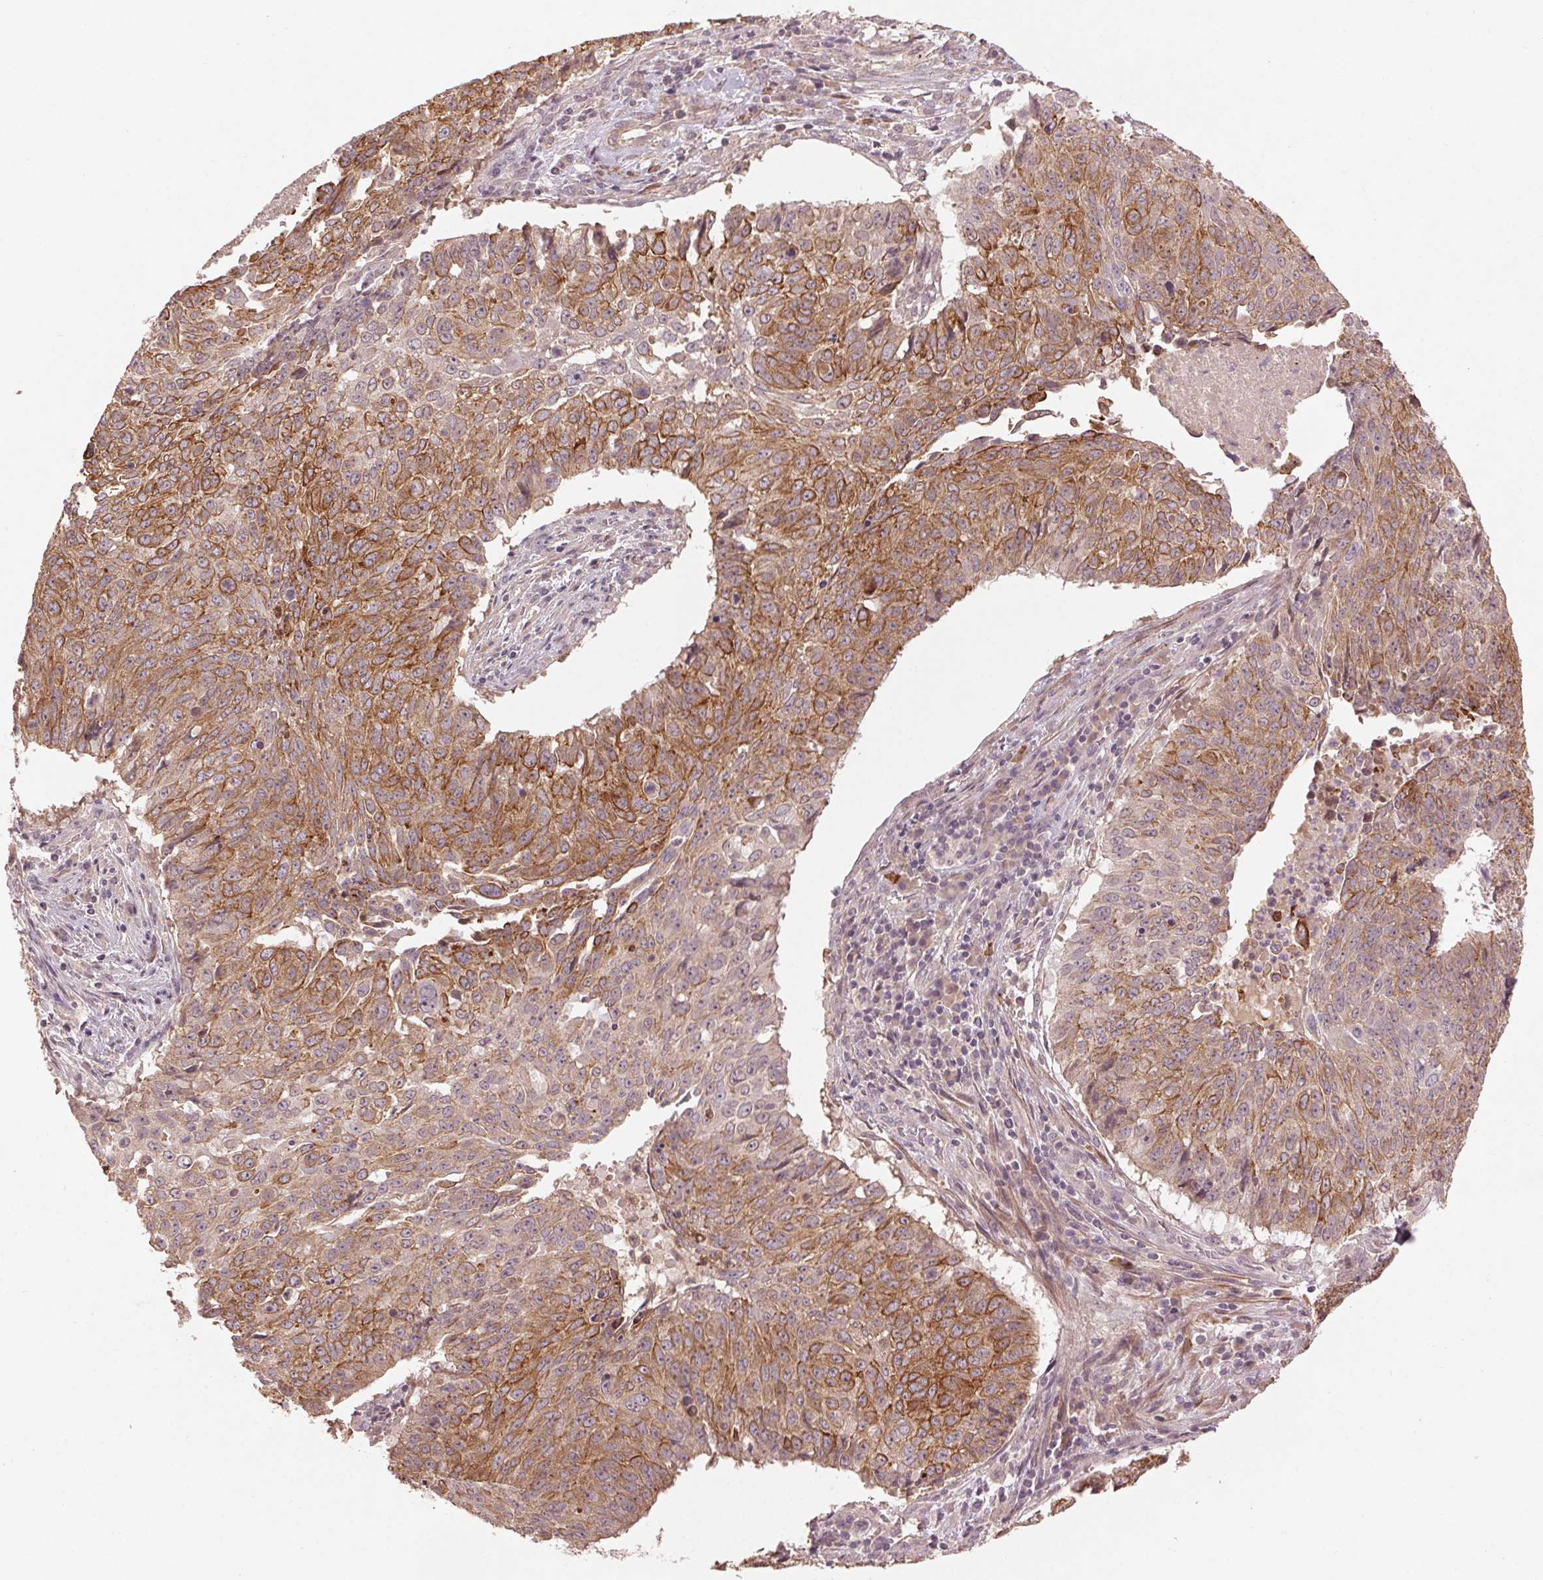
{"staining": {"intensity": "moderate", "quantity": ">75%", "location": "cytoplasmic/membranous"}, "tissue": "lung cancer", "cell_type": "Tumor cells", "image_type": "cancer", "snomed": [{"axis": "morphology", "description": "Normal tissue, NOS"}, {"axis": "morphology", "description": "Squamous cell carcinoma, NOS"}, {"axis": "topography", "description": "Bronchus"}, {"axis": "topography", "description": "Lung"}], "caption": "Immunohistochemical staining of lung squamous cell carcinoma demonstrates medium levels of moderate cytoplasmic/membranous protein expression in about >75% of tumor cells.", "gene": "SMLR1", "patient": {"sex": "male", "age": 64}}